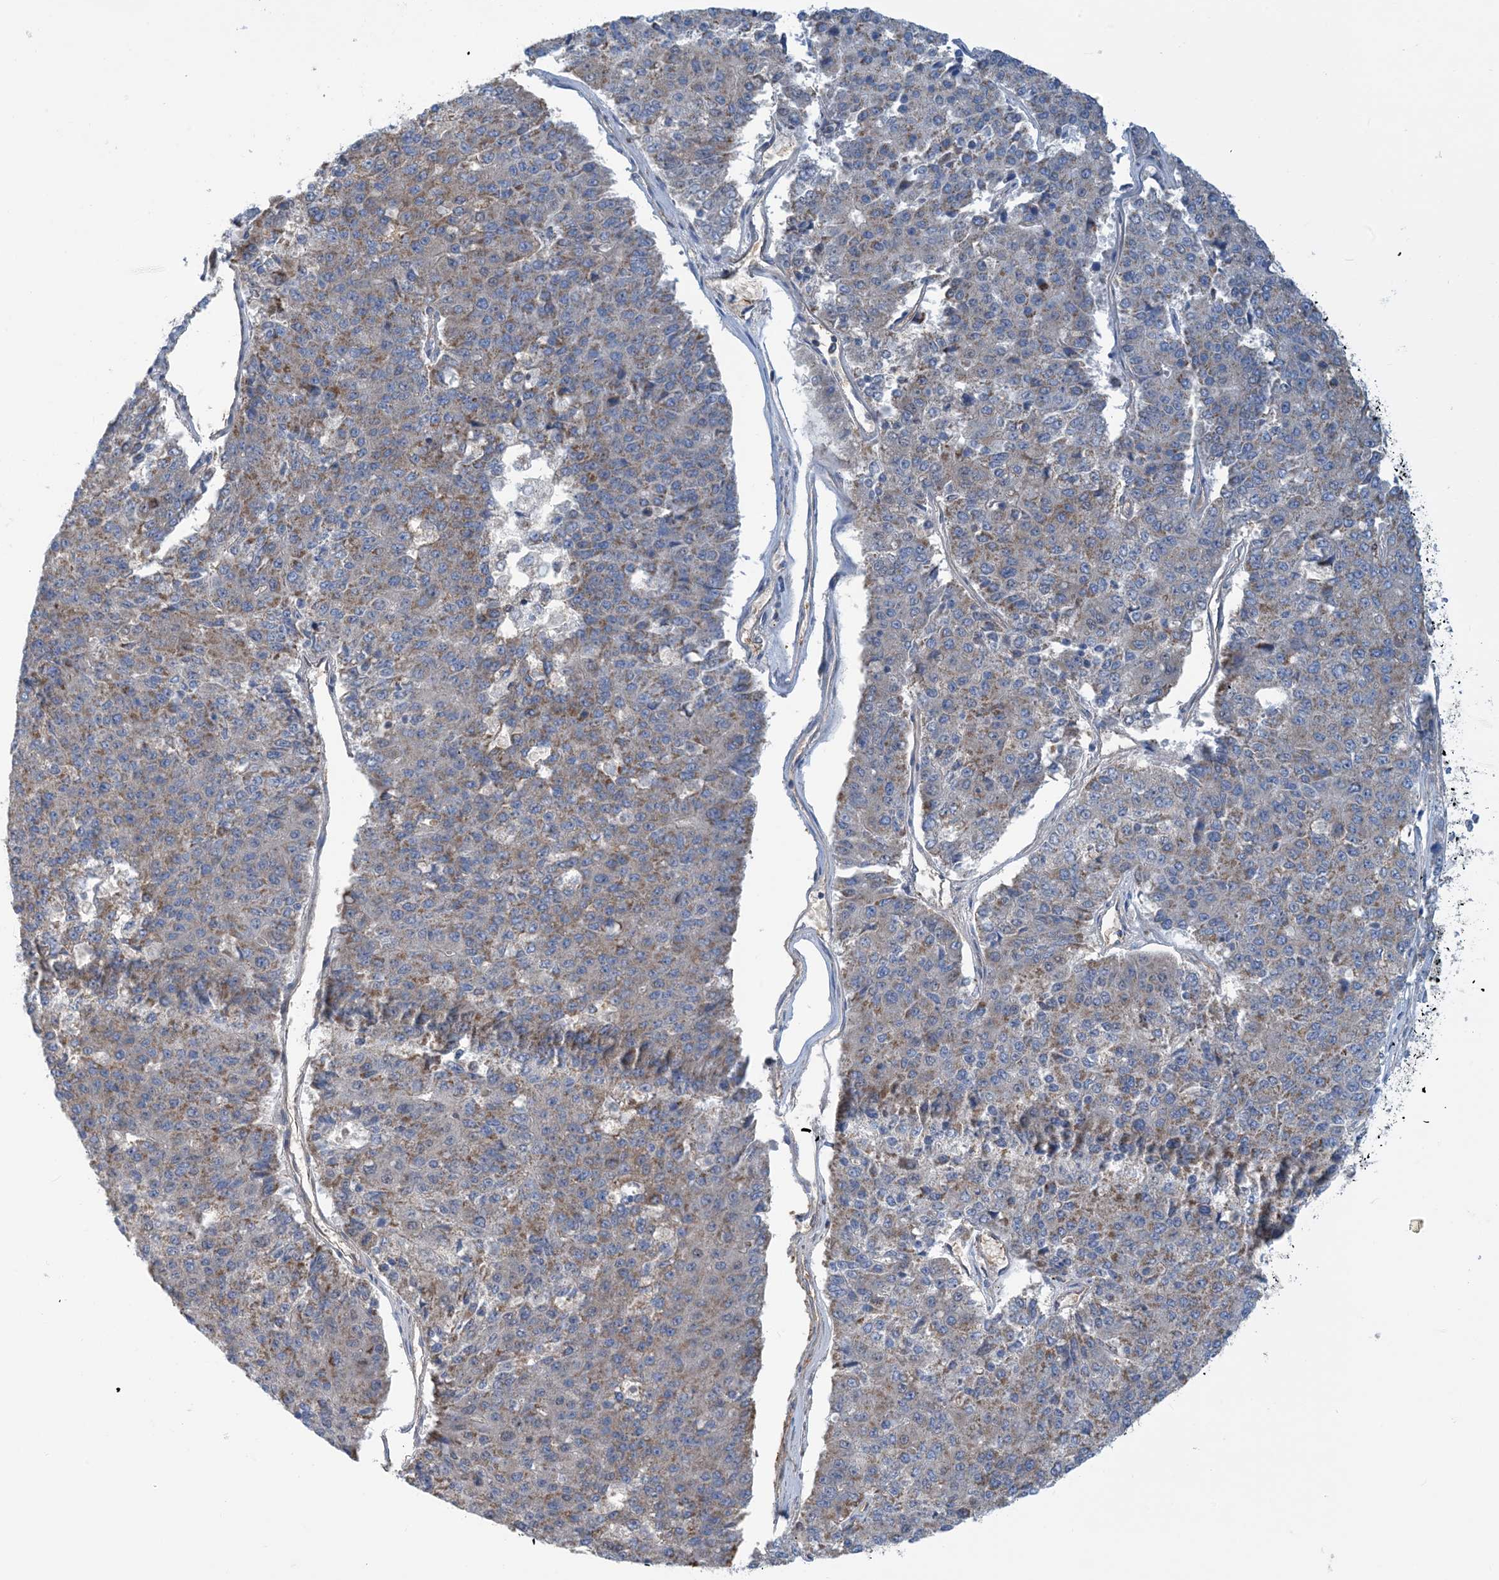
{"staining": {"intensity": "moderate", "quantity": "25%-75%", "location": "cytoplasmic/membranous"}, "tissue": "pancreatic cancer", "cell_type": "Tumor cells", "image_type": "cancer", "snomed": [{"axis": "morphology", "description": "Adenocarcinoma, NOS"}, {"axis": "topography", "description": "Pancreas"}], "caption": "Protein analysis of pancreatic cancer (adenocarcinoma) tissue displays moderate cytoplasmic/membranous expression in approximately 25%-75% of tumor cells. (Brightfield microscopy of DAB IHC at high magnification).", "gene": "PHOSPHO2", "patient": {"sex": "male", "age": 50}}